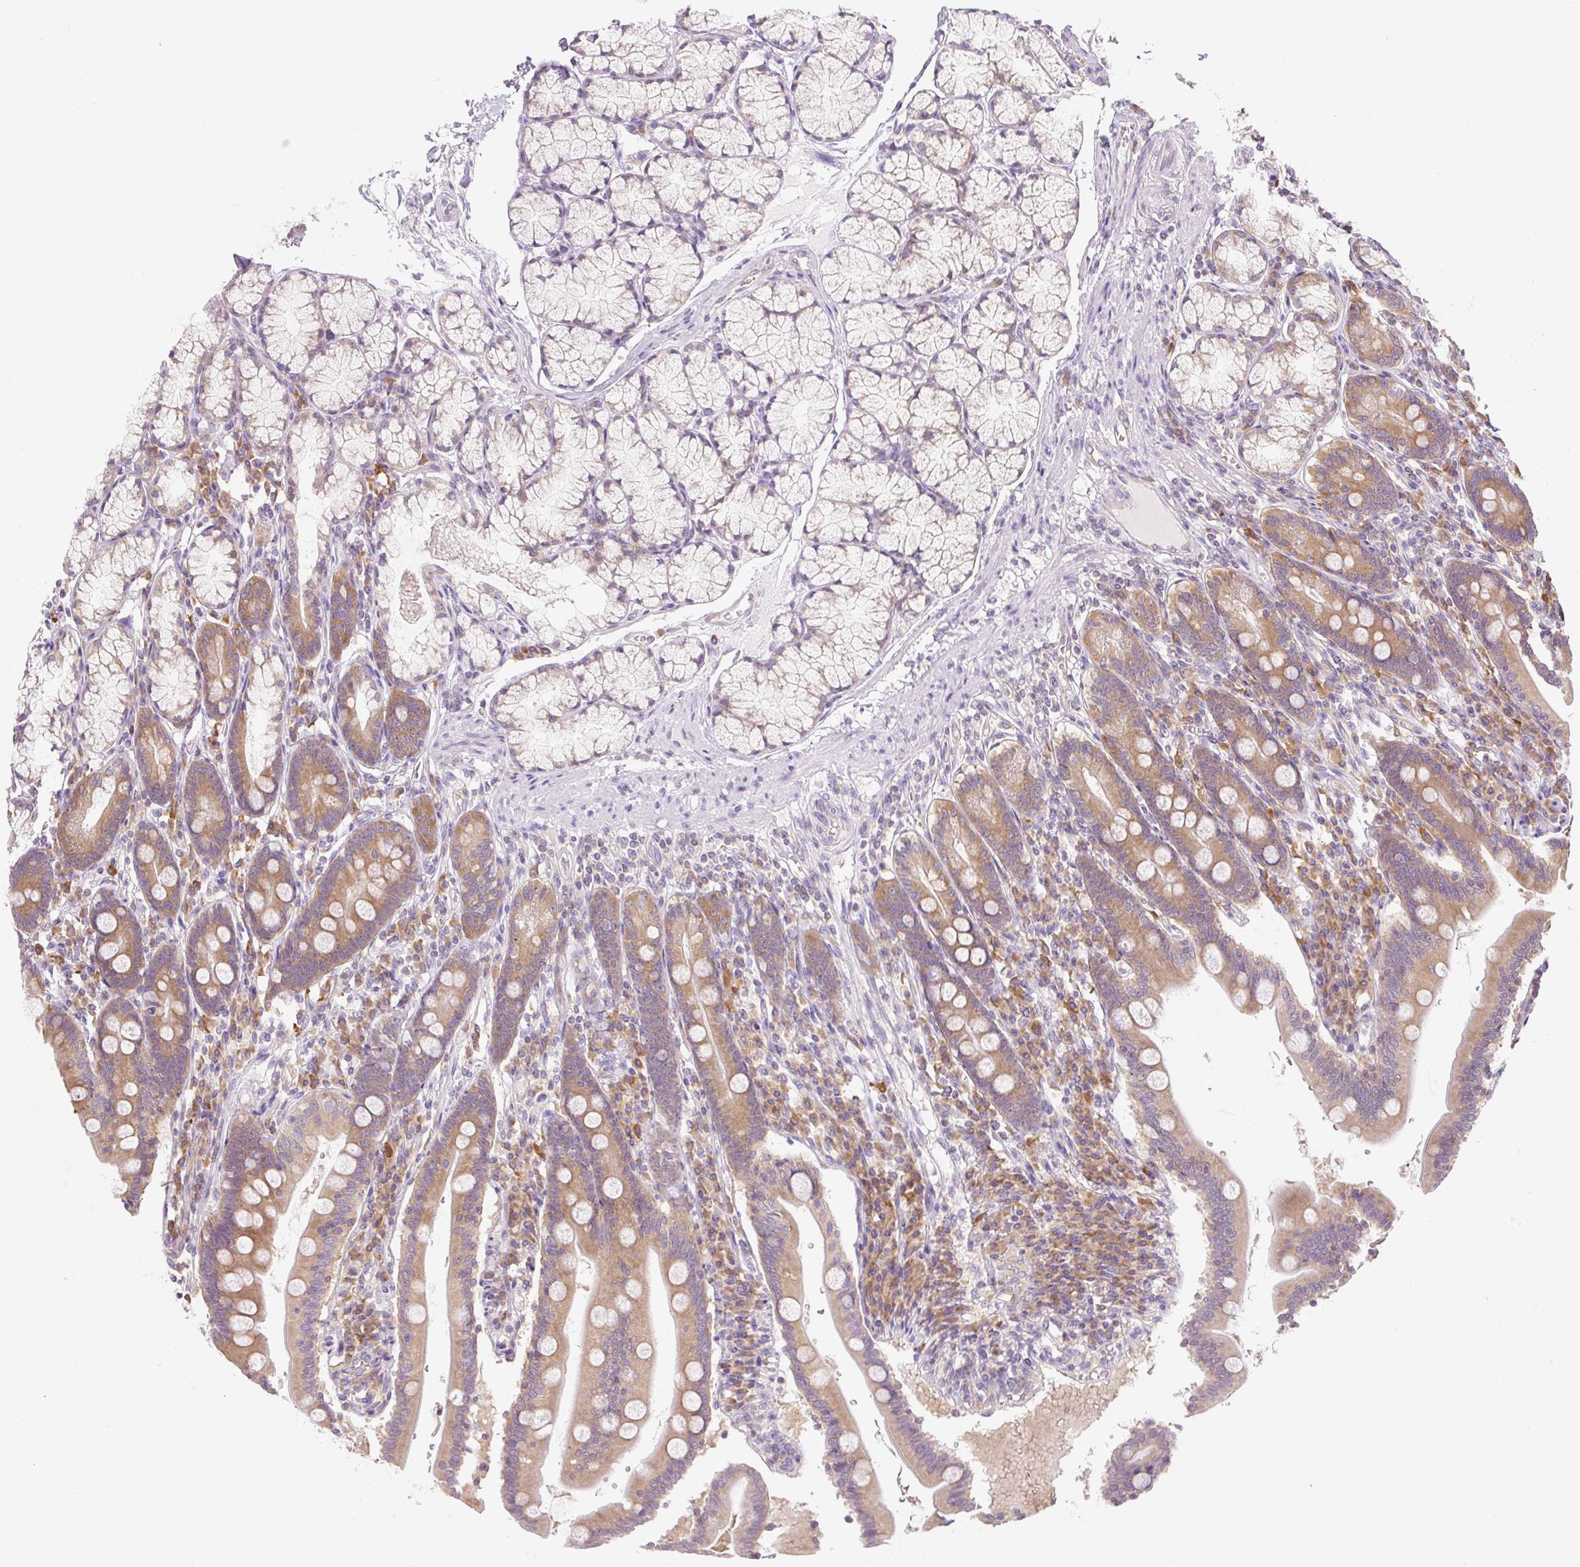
{"staining": {"intensity": "moderate", "quantity": ">75%", "location": "cytoplasmic/membranous"}, "tissue": "duodenum", "cell_type": "Glandular cells", "image_type": "normal", "snomed": [{"axis": "morphology", "description": "Normal tissue, NOS"}, {"axis": "topography", "description": "Duodenum"}], "caption": "IHC of benign duodenum shows medium levels of moderate cytoplasmic/membranous staining in about >75% of glandular cells.", "gene": "RPL18A", "patient": {"sex": "female", "age": 67}}